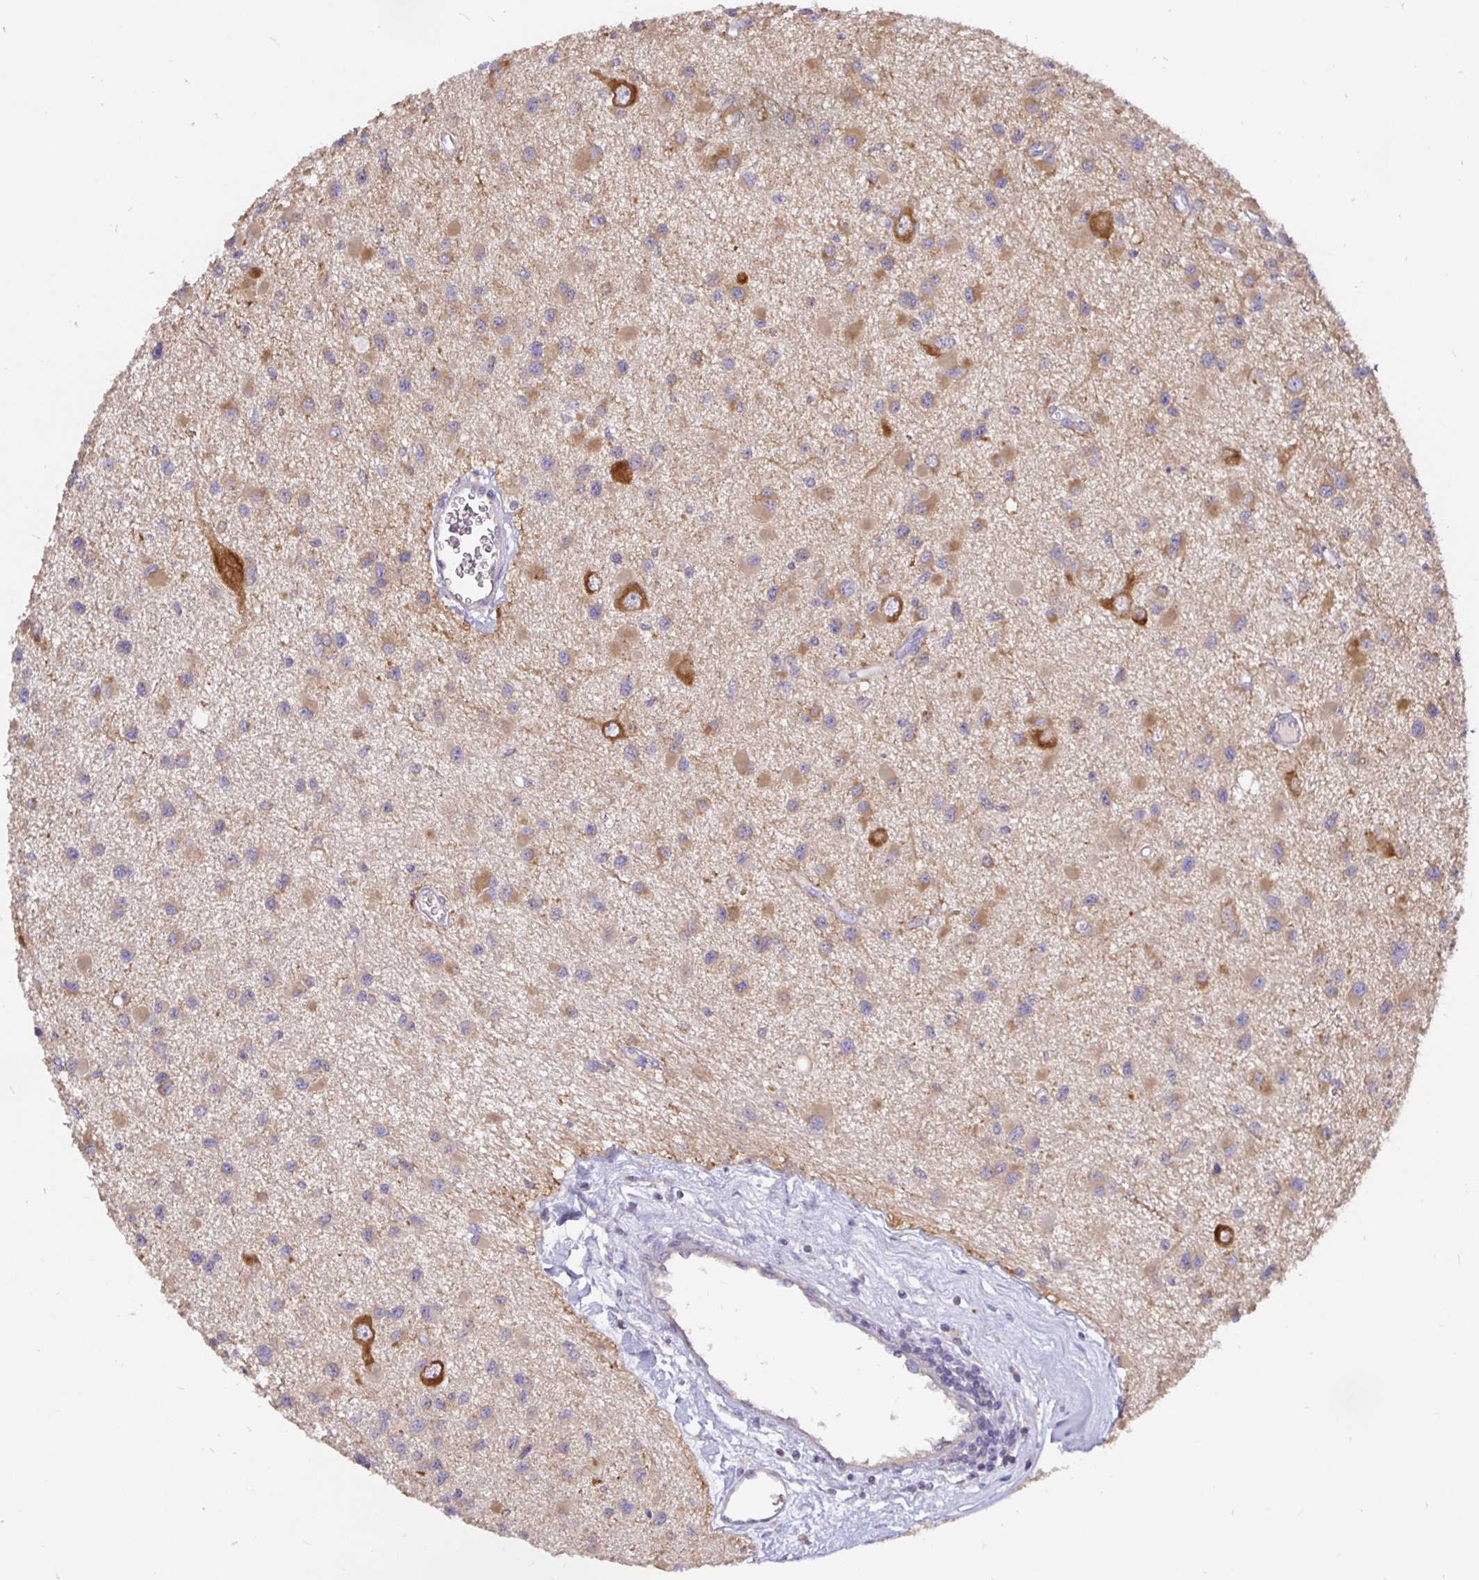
{"staining": {"intensity": "weak", "quantity": ">75%", "location": "cytoplasmic/membranous"}, "tissue": "glioma", "cell_type": "Tumor cells", "image_type": "cancer", "snomed": [{"axis": "morphology", "description": "Glioma, malignant, High grade"}, {"axis": "topography", "description": "Brain"}], "caption": "Glioma was stained to show a protein in brown. There is low levels of weak cytoplasmic/membranous staining in about >75% of tumor cells. The staining was performed using DAB (3,3'-diaminobenzidine), with brown indicating positive protein expression. Nuclei are stained blue with hematoxylin.", "gene": "KIF21A", "patient": {"sex": "male", "age": 54}}